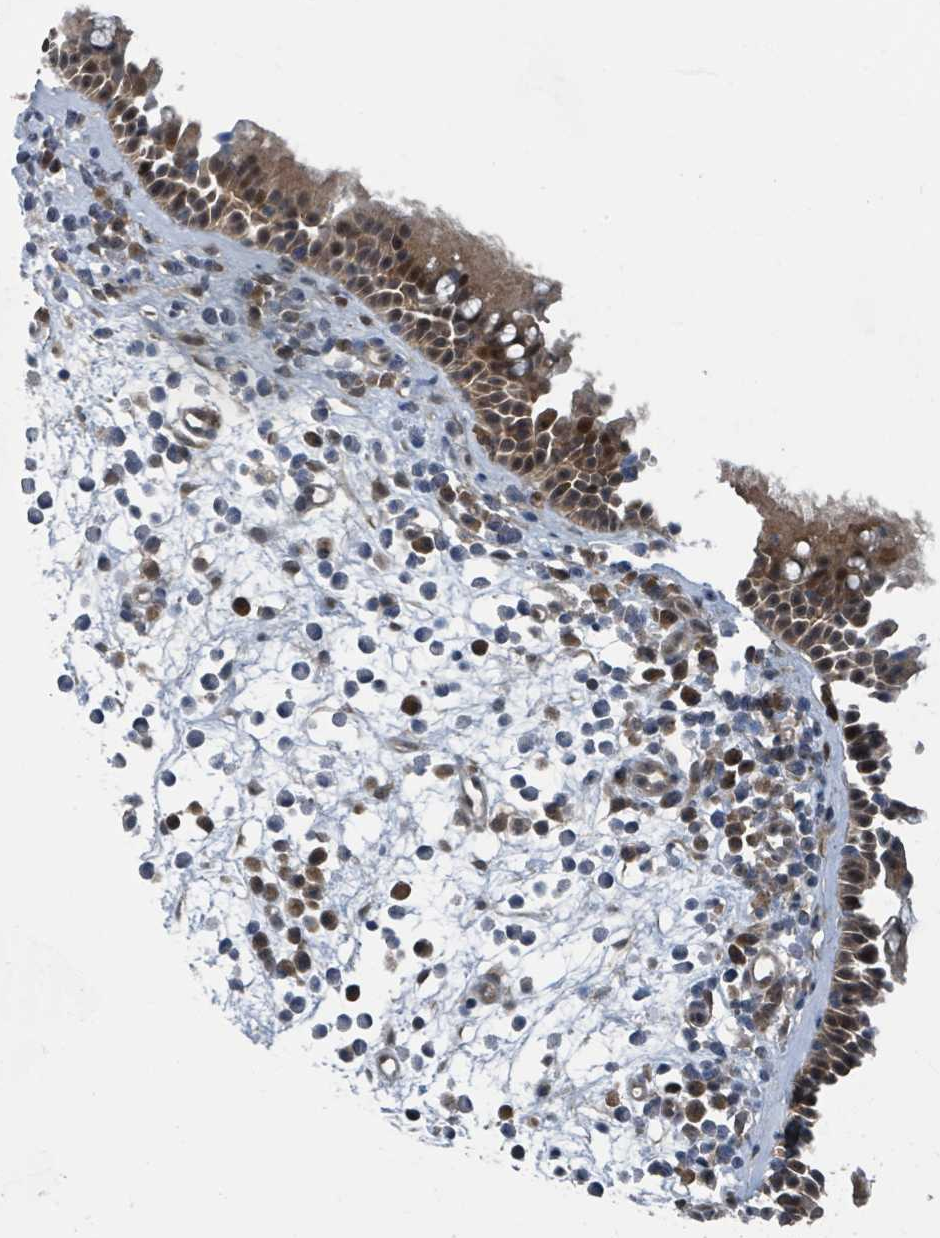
{"staining": {"intensity": "strong", "quantity": ">75%", "location": "cytoplasmic/membranous,nuclear"}, "tissue": "nasopharynx", "cell_type": "Respiratory epithelial cells", "image_type": "normal", "snomed": [{"axis": "morphology", "description": "Normal tissue, NOS"}, {"axis": "morphology", "description": "Inflammation, NOS"}, {"axis": "morphology", "description": "Malignant melanoma, Metastatic site"}, {"axis": "topography", "description": "Nasopharynx"}], "caption": "Respiratory epithelial cells exhibit high levels of strong cytoplasmic/membranous,nuclear staining in approximately >75% of cells in unremarkable nasopharynx.", "gene": "GOLGA7B", "patient": {"sex": "male", "age": 70}}